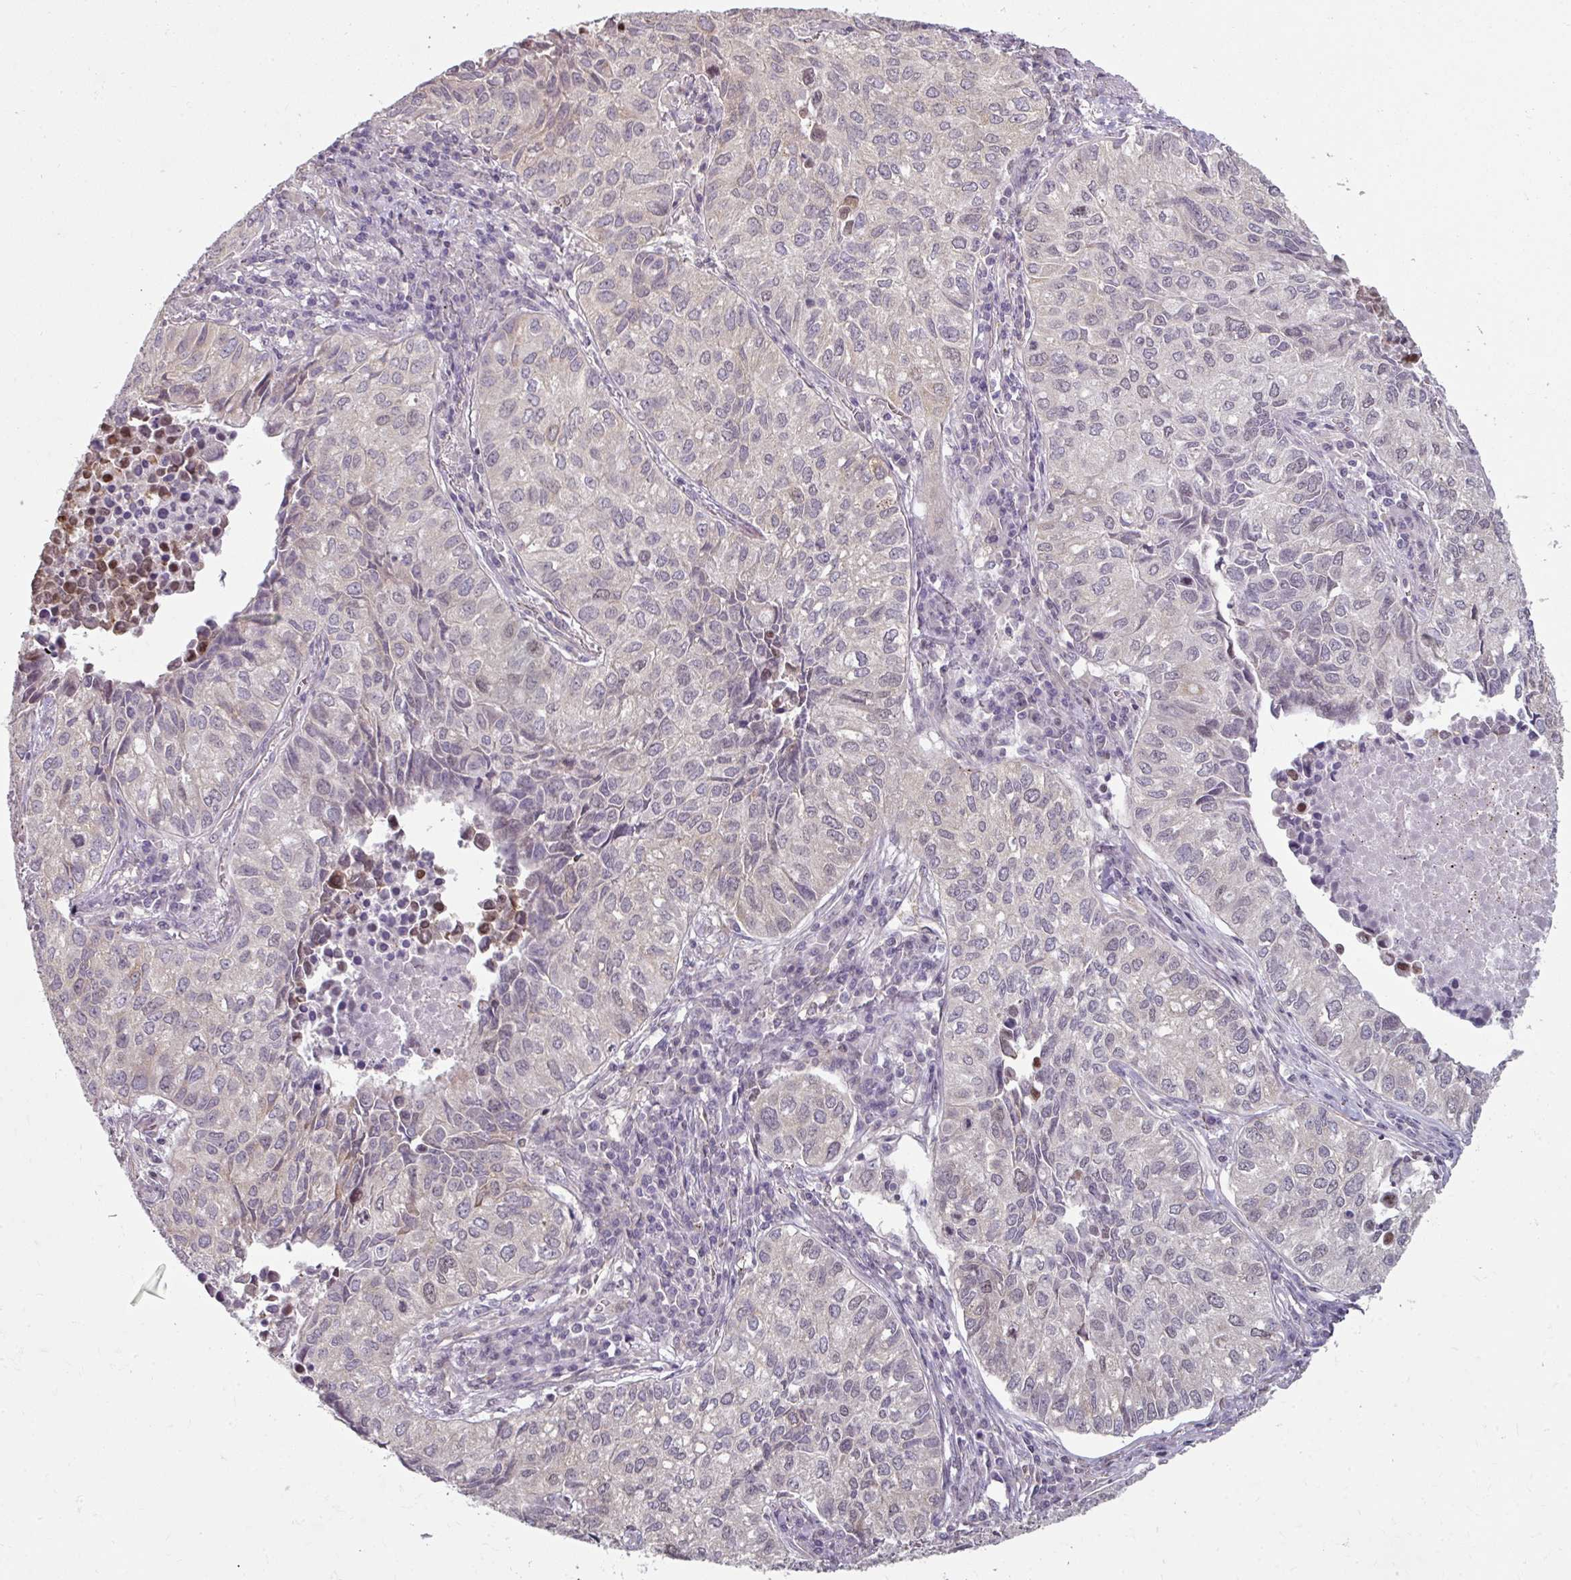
{"staining": {"intensity": "weak", "quantity": "<25%", "location": "cytoplasmic/membranous"}, "tissue": "lung cancer", "cell_type": "Tumor cells", "image_type": "cancer", "snomed": [{"axis": "morphology", "description": "Adenocarcinoma, NOS"}, {"axis": "topography", "description": "Lung"}], "caption": "This photomicrograph is of adenocarcinoma (lung) stained with immunohistochemistry (IHC) to label a protein in brown with the nuclei are counter-stained blue. There is no expression in tumor cells. (Stains: DAB (3,3'-diaminobenzidine) IHC with hematoxylin counter stain, Microscopy: brightfield microscopy at high magnification).", "gene": "C19orf33", "patient": {"sex": "female", "age": 50}}